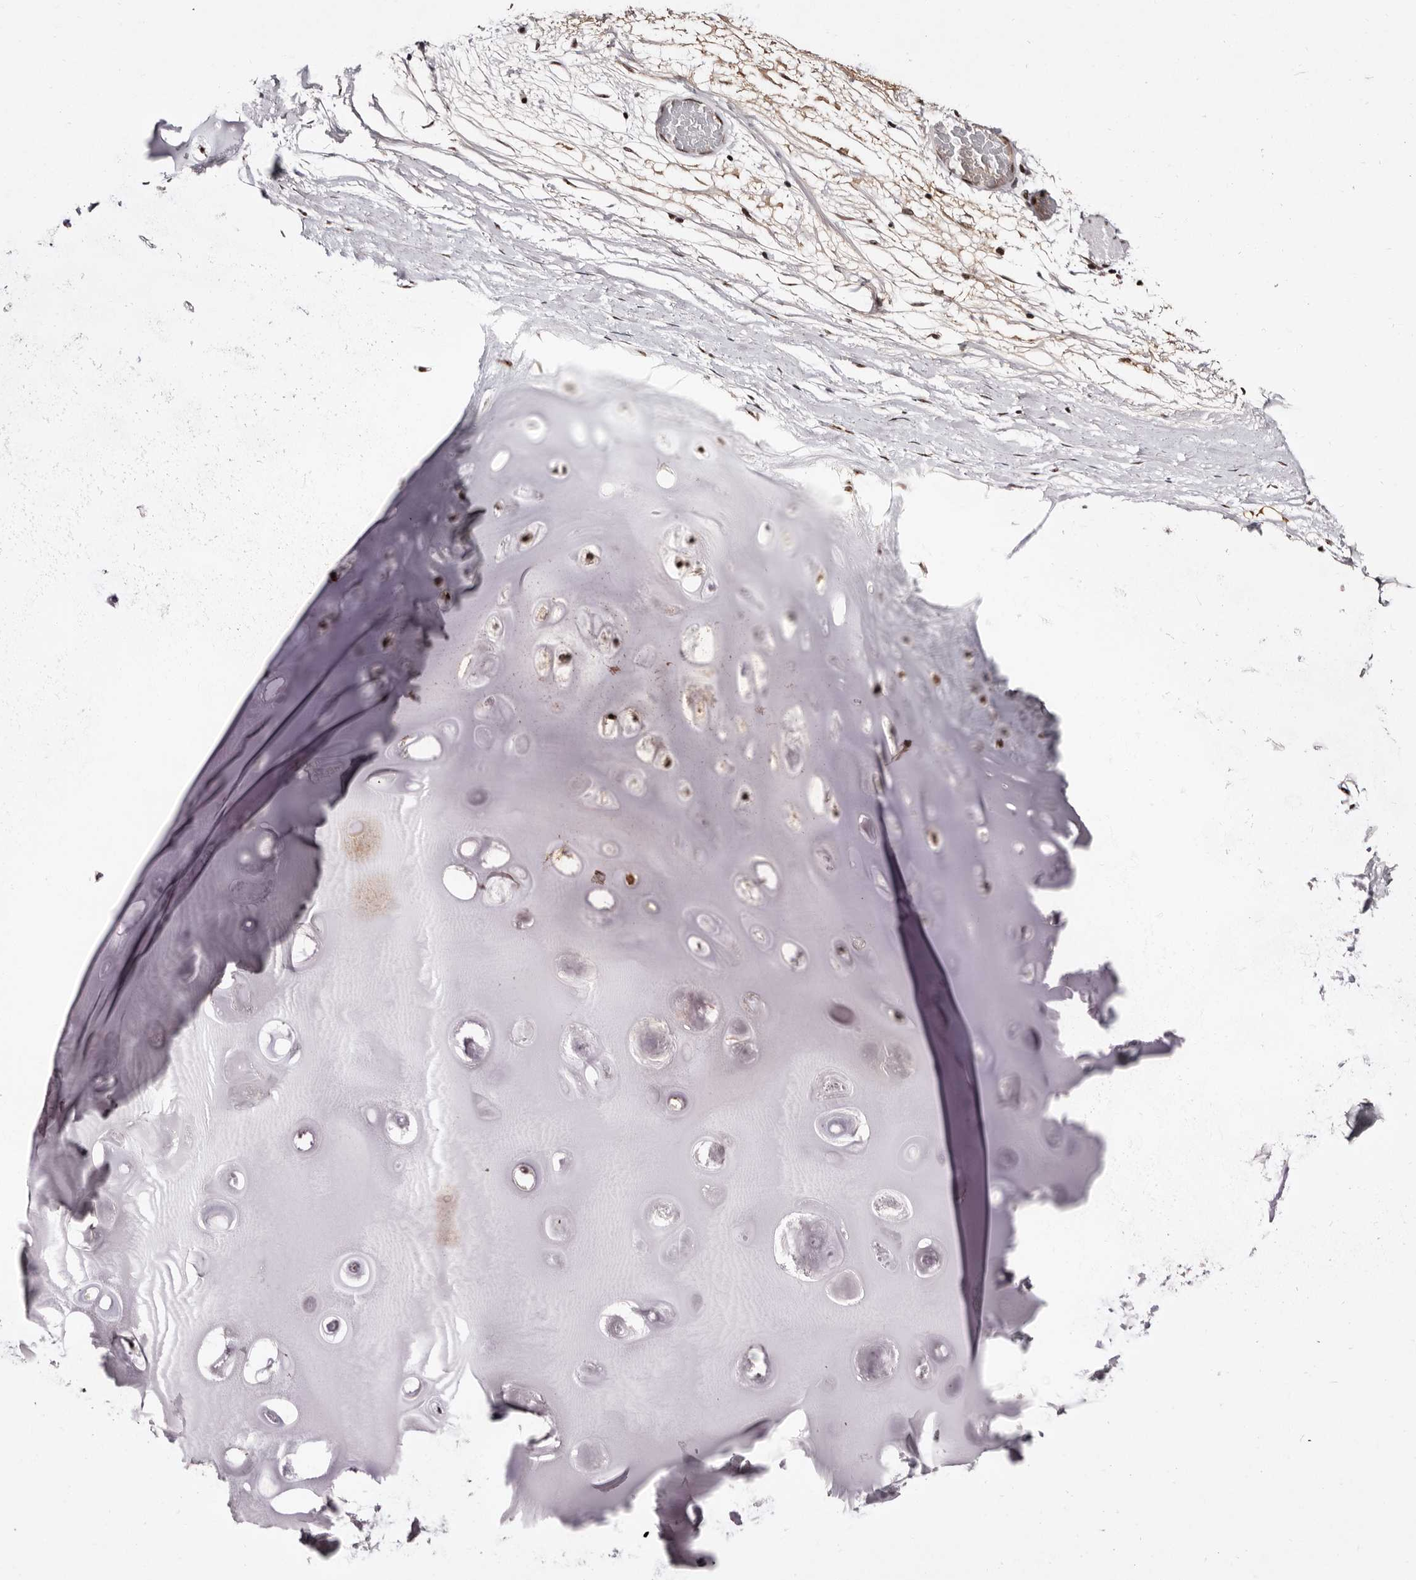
{"staining": {"intensity": "strong", "quantity": "25%-75%", "location": "nuclear"}, "tissue": "soft tissue", "cell_type": "Chondrocytes", "image_type": "normal", "snomed": [{"axis": "morphology", "description": "Normal tissue, NOS"}, {"axis": "topography", "description": "Bronchus"}], "caption": "Unremarkable soft tissue displays strong nuclear expression in about 25%-75% of chondrocytes The staining was performed using DAB to visualize the protein expression in brown, while the nuclei were stained in blue with hematoxylin (Magnification: 20x)..", "gene": "ANAPC11", "patient": {"sex": "male", "age": 66}}